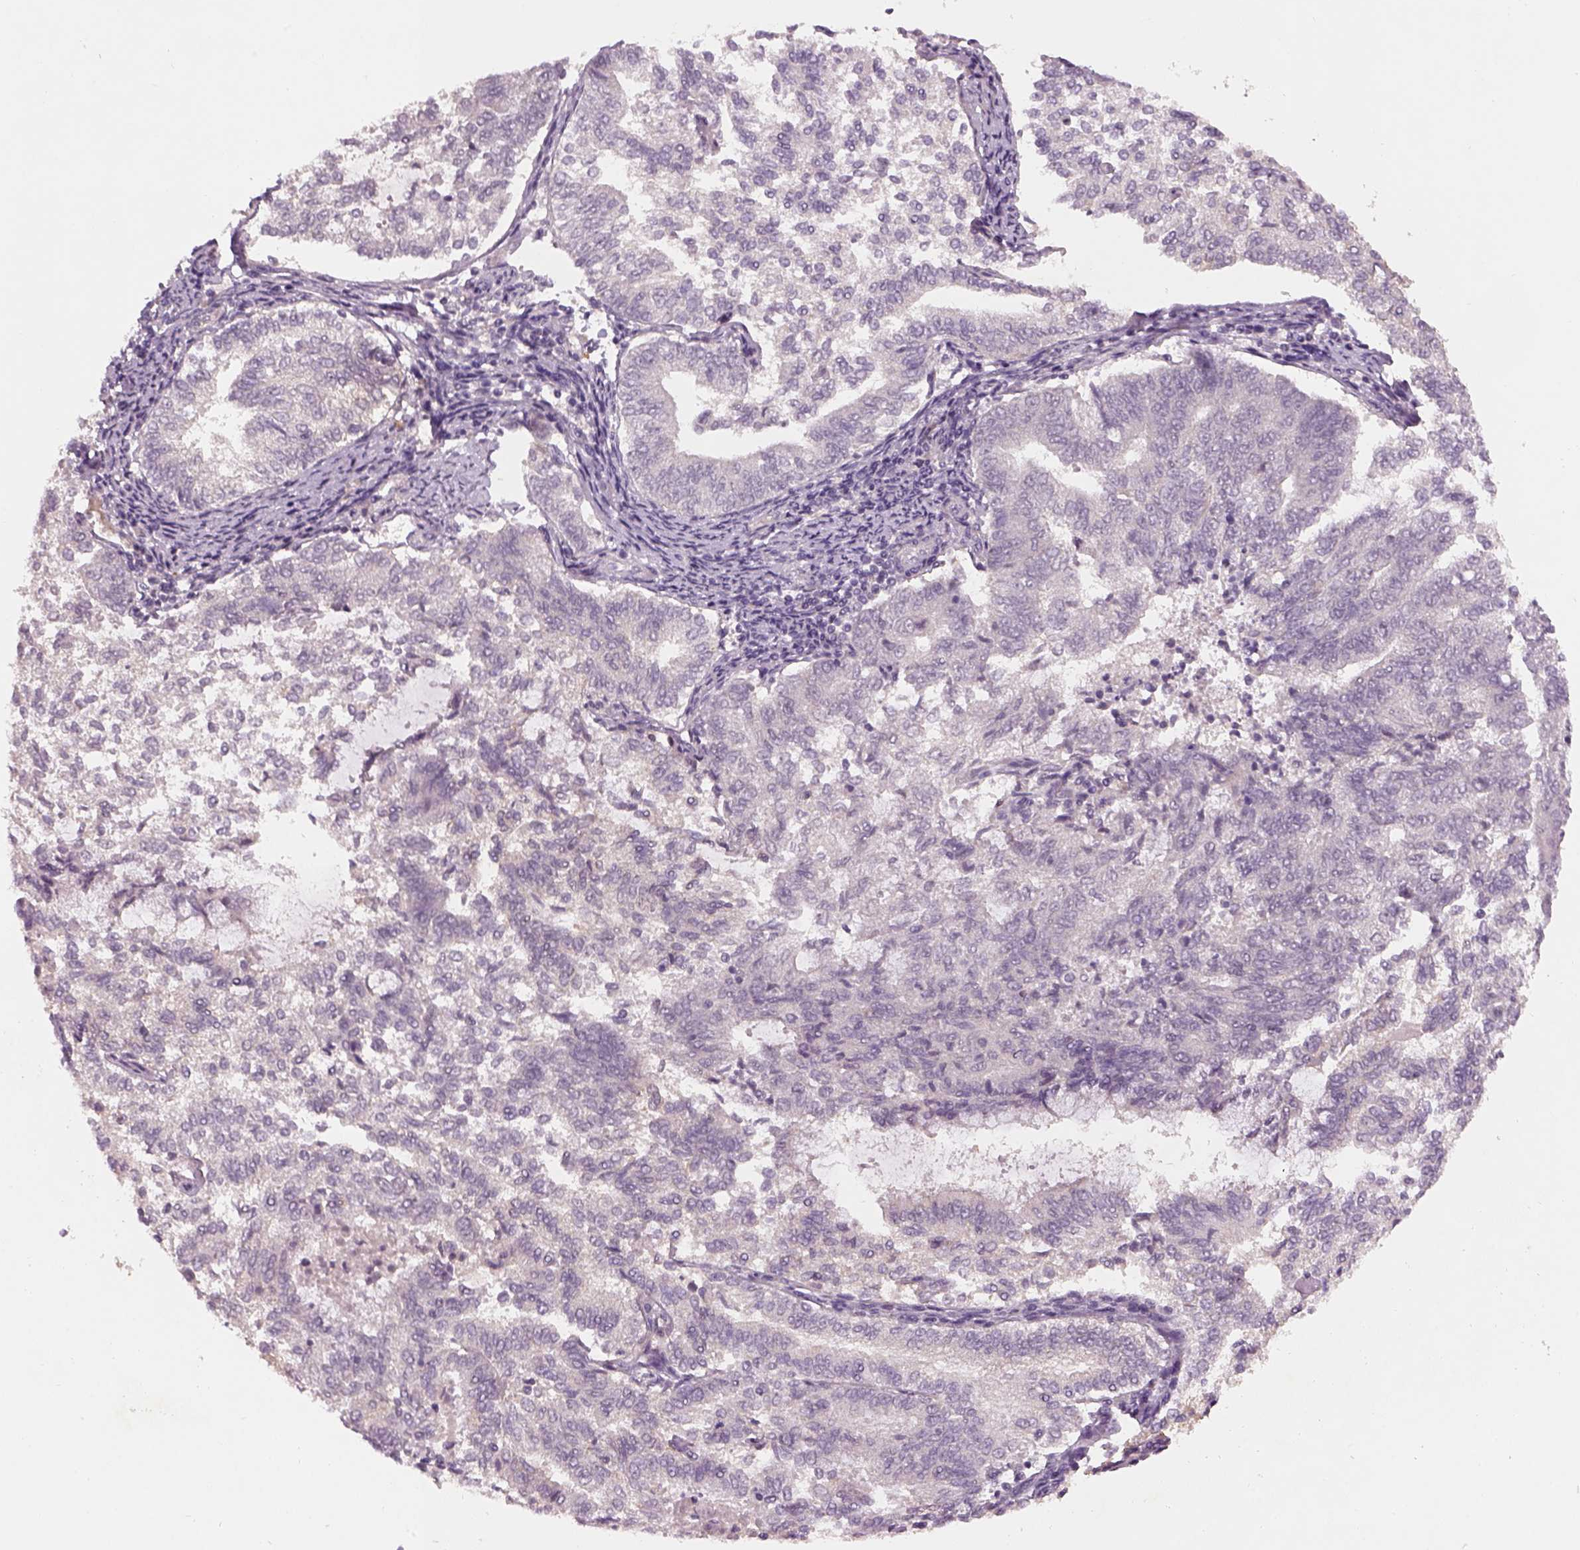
{"staining": {"intensity": "negative", "quantity": "none", "location": "none"}, "tissue": "endometrial cancer", "cell_type": "Tumor cells", "image_type": "cancer", "snomed": [{"axis": "morphology", "description": "Adenocarcinoma, NOS"}, {"axis": "topography", "description": "Endometrium"}], "caption": "Tumor cells are negative for protein expression in human endometrial adenocarcinoma.", "gene": "GDNF", "patient": {"sex": "female", "age": 65}}